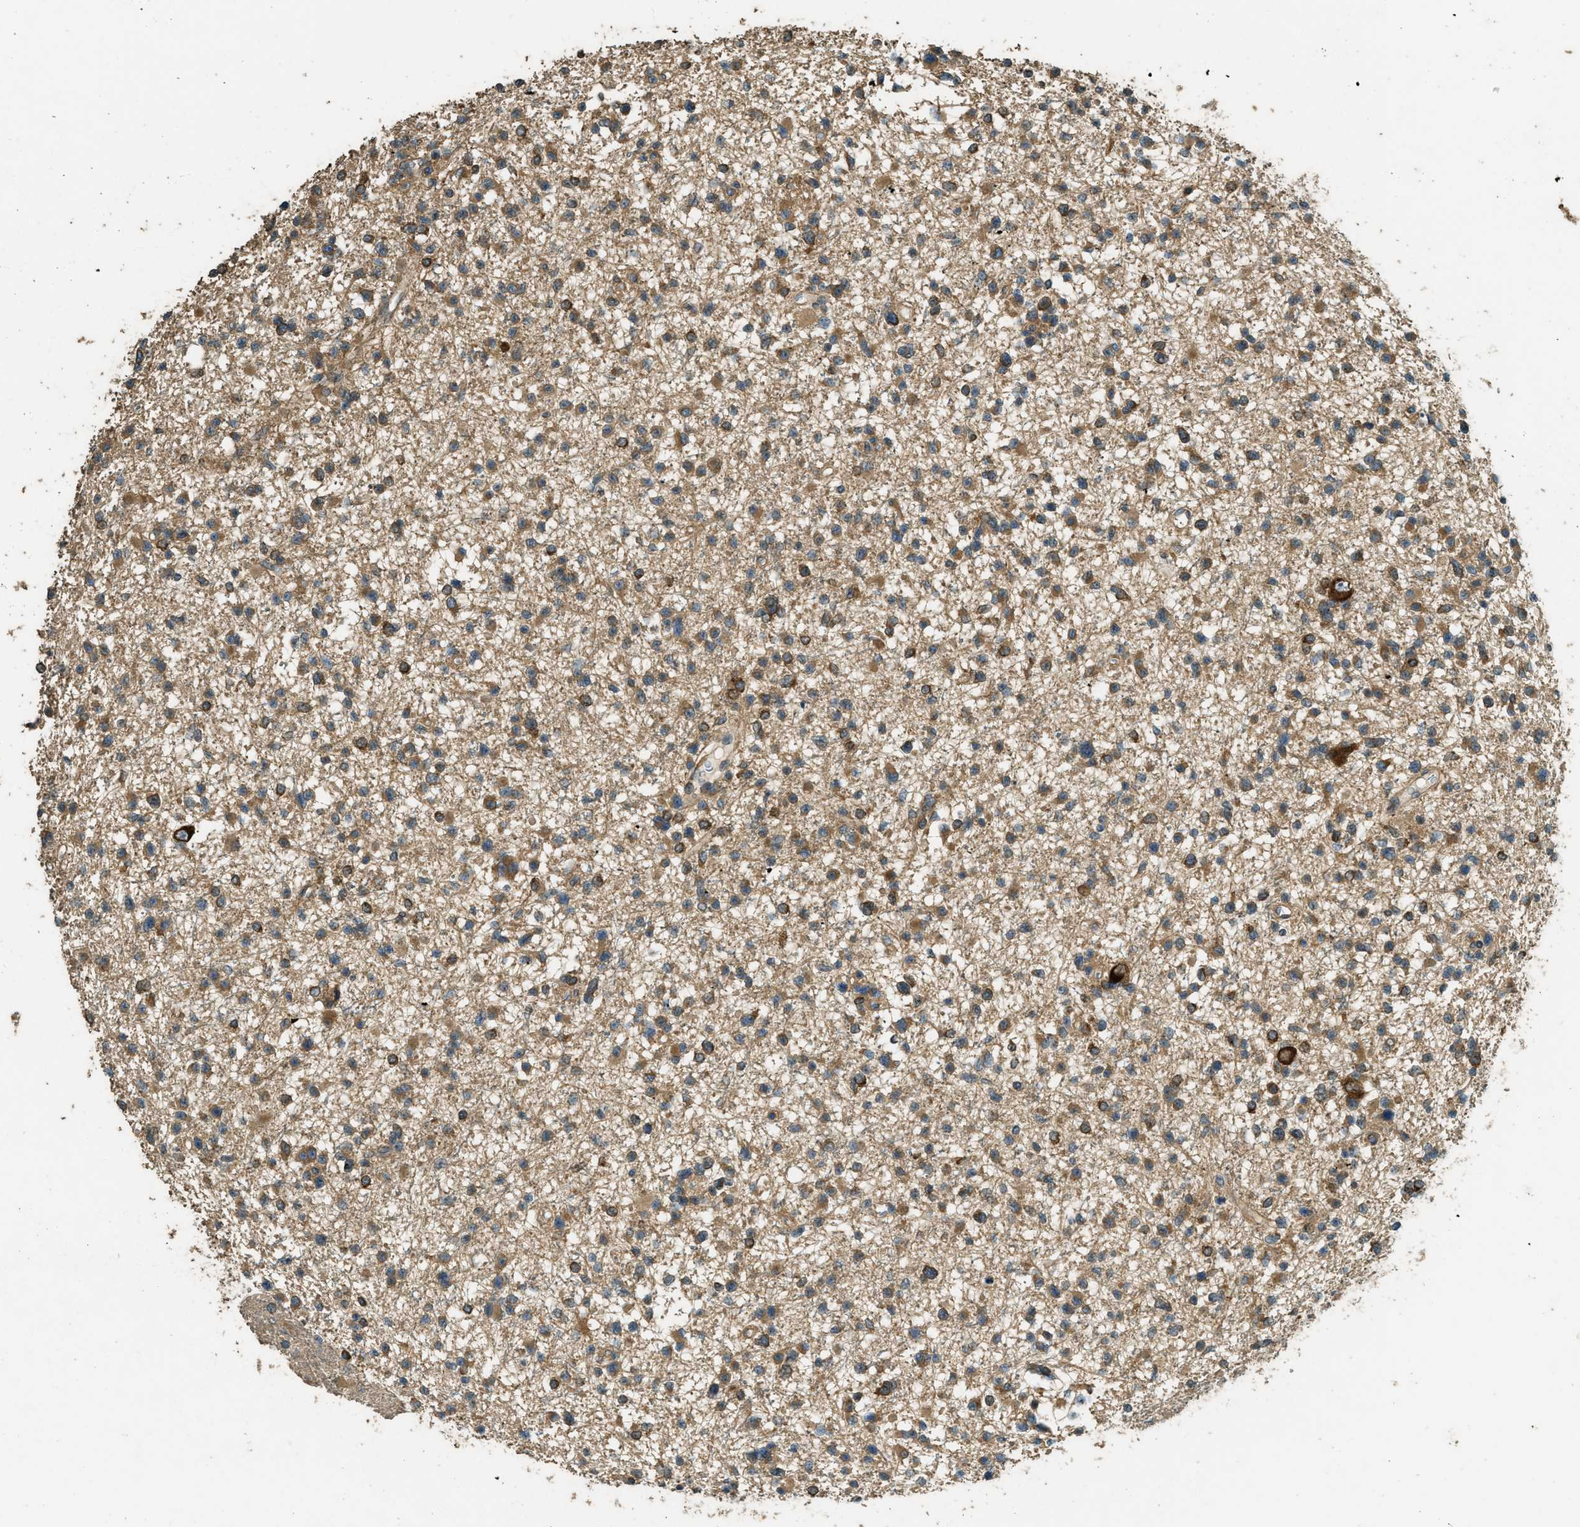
{"staining": {"intensity": "moderate", "quantity": ">75%", "location": "cytoplasmic/membranous"}, "tissue": "glioma", "cell_type": "Tumor cells", "image_type": "cancer", "snomed": [{"axis": "morphology", "description": "Glioma, malignant, Low grade"}, {"axis": "topography", "description": "Brain"}], "caption": "Brown immunohistochemical staining in malignant glioma (low-grade) reveals moderate cytoplasmic/membranous positivity in about >75% of tumor cells. (DAB = brown stain, brightfield microscopy at high magnification).", "gene": "MARS1", "patient": {"sex": "female", "age": 22}}